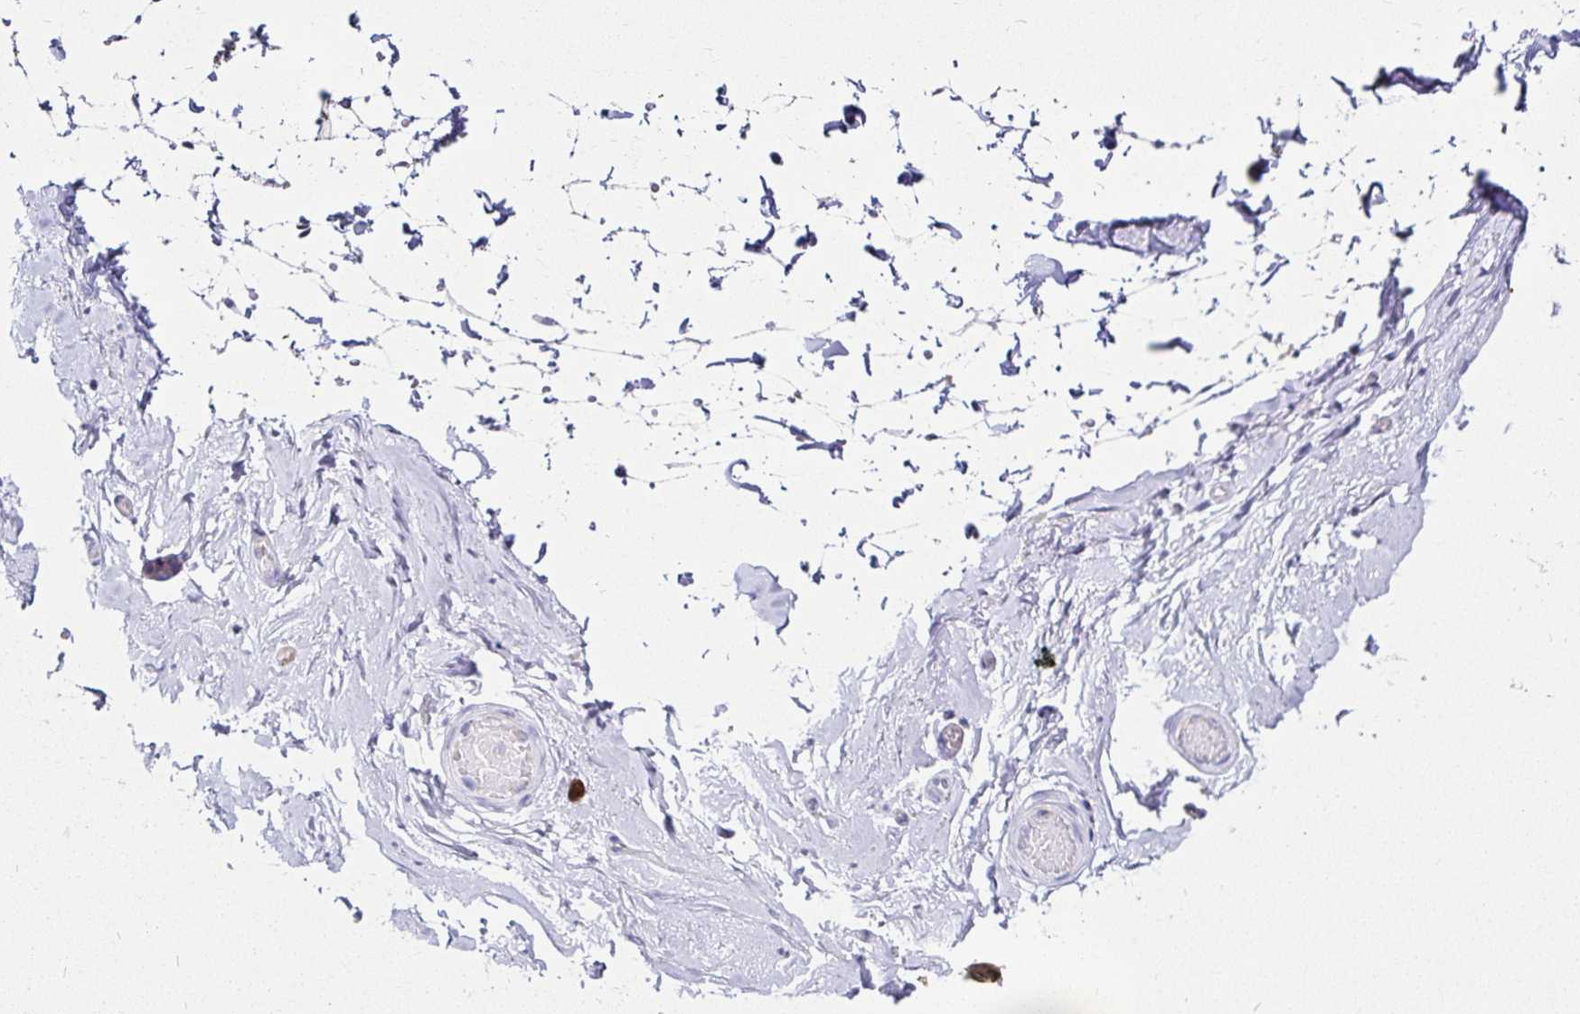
{"staining": {"intensity": "negative", "quantity": "none", "location": "none"}, "tissue": "adipose tissue", "cell_type": "Adipocytes", "image_type": "normal", "snomed": [{"axis": "morphology", "description": "Normal tissue, NOS"}, {"axis": "topography", "description": "Epididymis, spermatic cord, NOS"}, {"axis": "topography", "description": "Epididymis"}, {"axis": "topography", "description": "Peripheral nerve tissue"}], "caption": "Protein analysis of normal adipose tissue reveals no significant expression in adipocytes. Brightfield microscopy of immunohistochemistry stained with DAB (3,3'-diaminobenzidine) (brown) and hematoxylin (blue), captured at high magnification.", "gene": "PGAM2", "patient": {"sex": "male", "age": 29}}